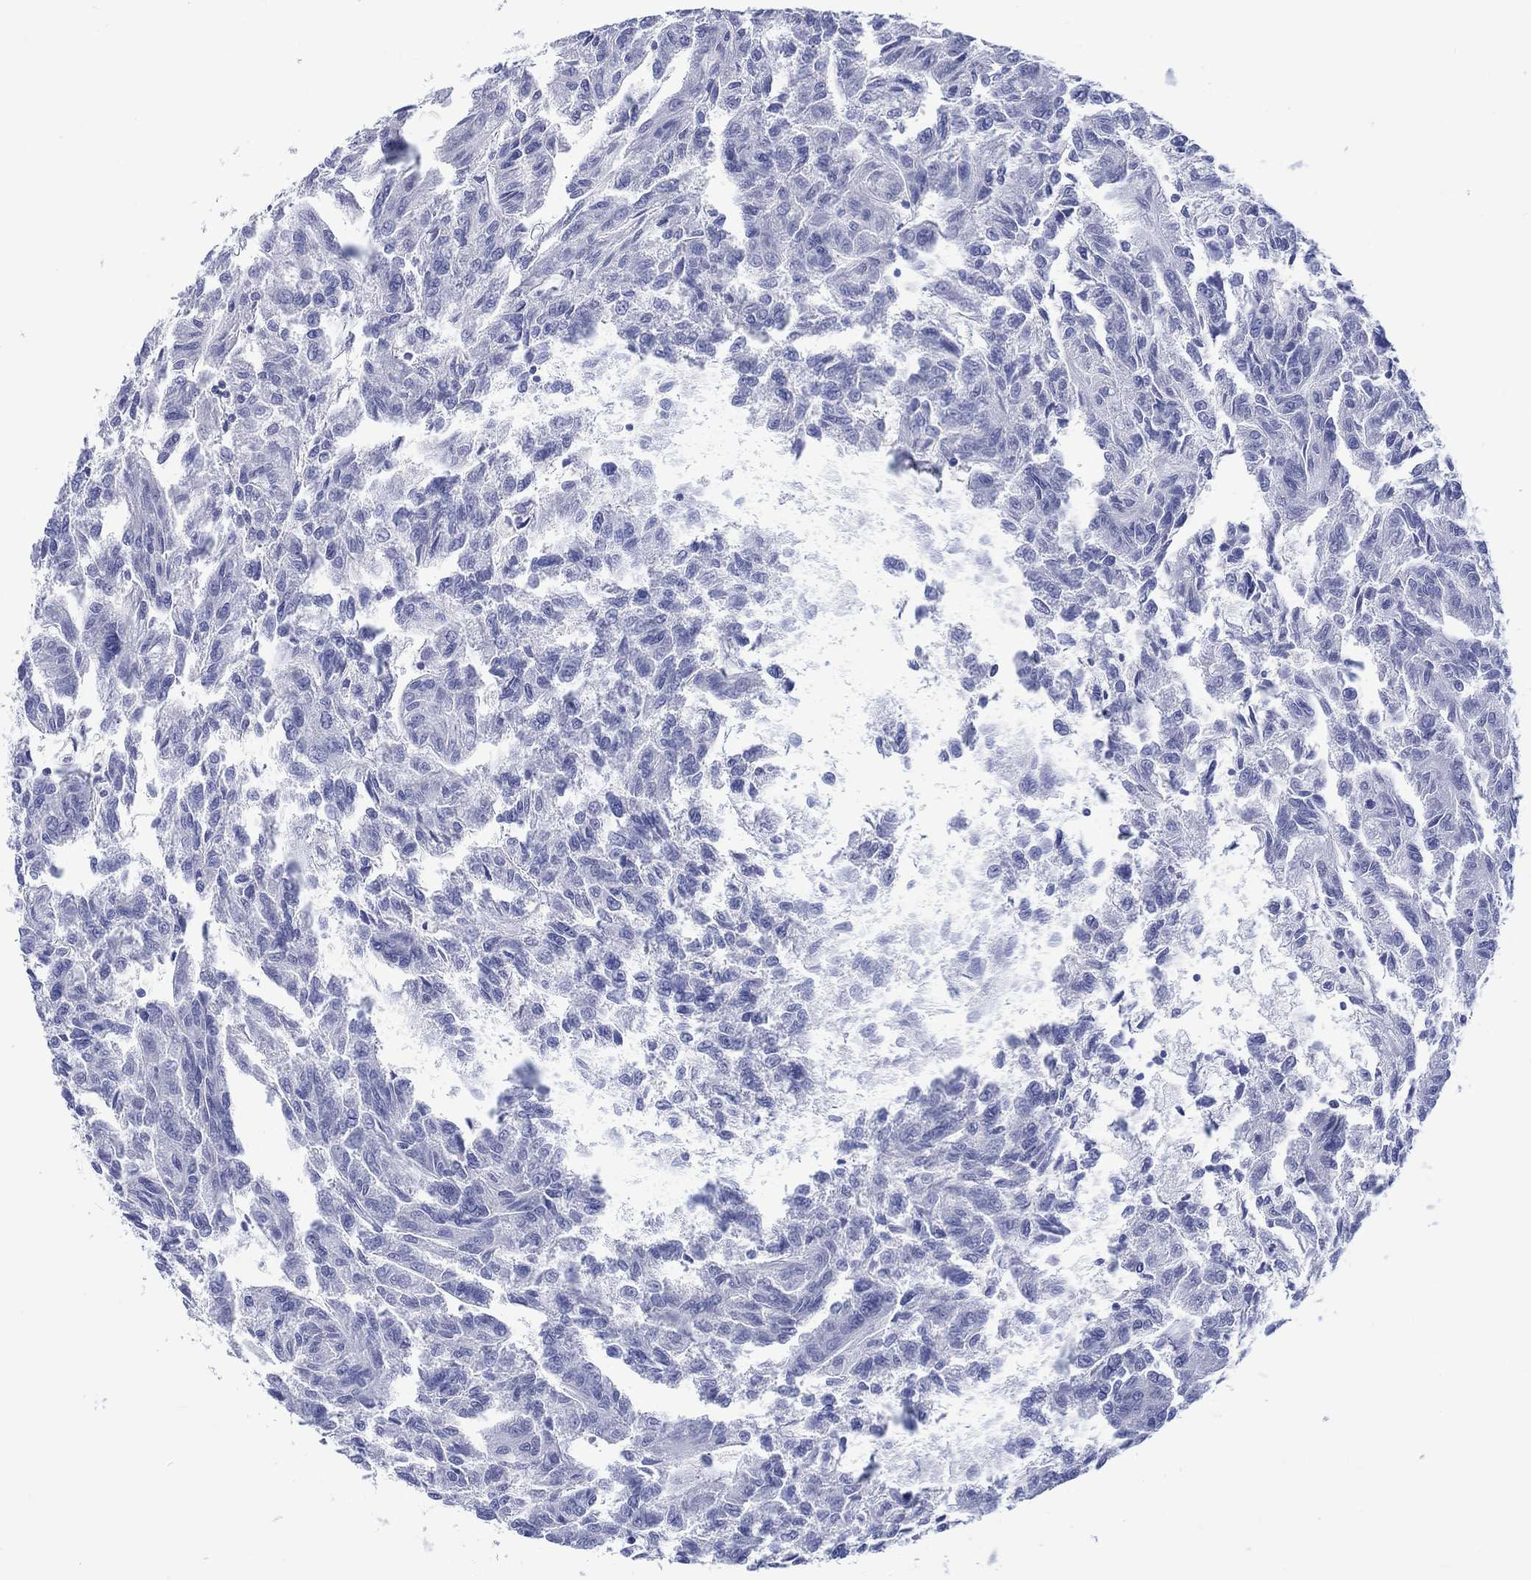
{"staining": {"intensity": "negative", "quantity": "none", "location": "none"}, "tissue": "renal cancer", "cell_type": "Tumor cells", "image_type": "cancer", "snomed": [{"axis": "morphology", "description": "Adenocarcinoma, NOS"}, {"axis": "topography", "description": "Kidney"}], "caption": "Immunohistochemical staining of renal cancer (adenocarcinoma) reveals no significant positivity in tumor cells.", "gene": "CACNG3", "patient": {"sex": "male", "age": 79}}